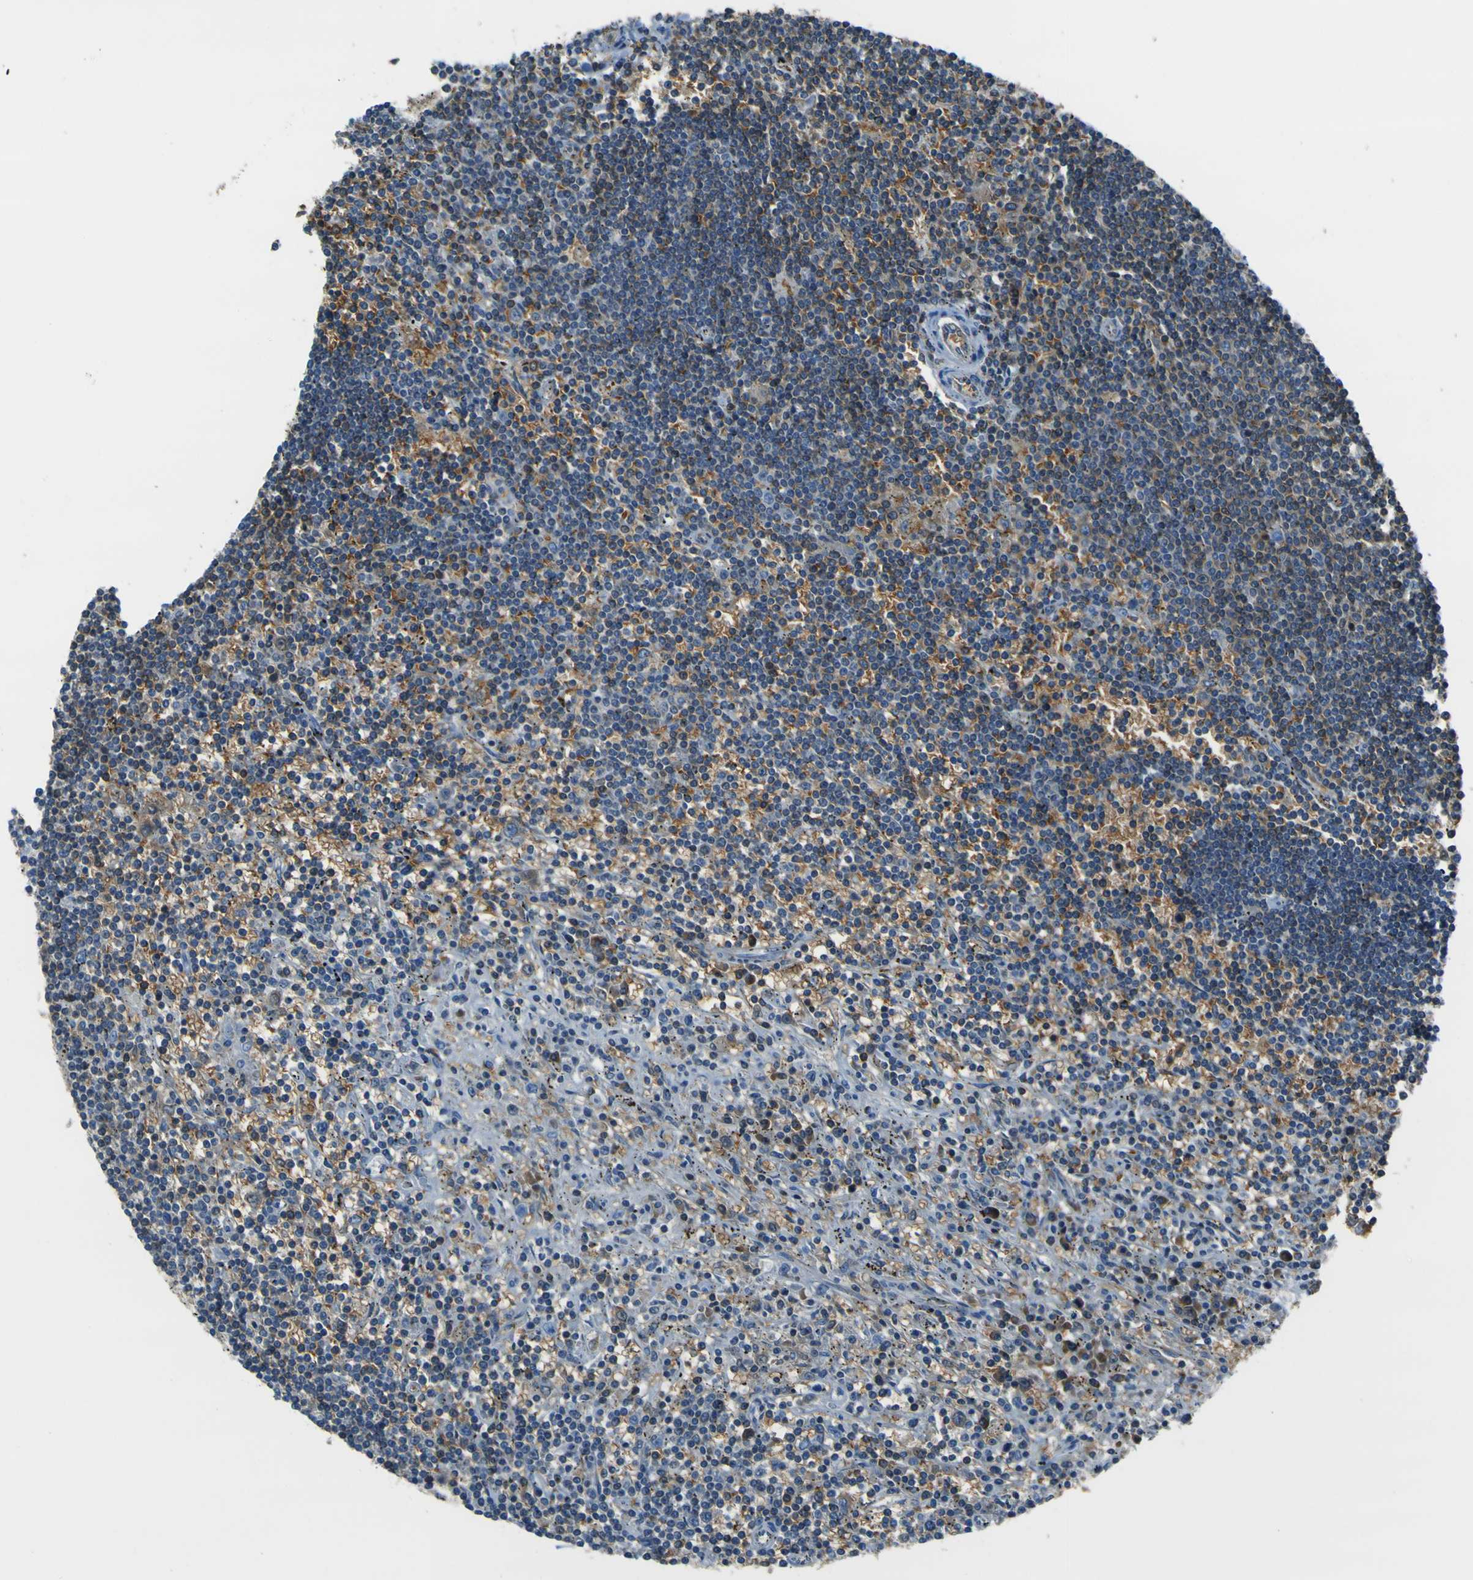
{"staining": {"intensity": "moderate", "quantity": "<25%", "location": "cytoplasmic/membranous"}, "tissue": "lymphoma", "cell_type": "Tumor cells", "image_type": "cancer", "snomed": [{"axis": "morphology", "description": "Malignant lymphoma, non-Hodgkin's type, Low grade"}, {"axis": "topography", "description": "Spleen"}], "caption": "Moderate cytoplasmic/membranous staining for a protein is appreciated in about <25% of tumor cells of lymphoma using immunohistochemistry (IHC).", "gene": "STIM1", "patient": {"sex": "male", "age": 76}}